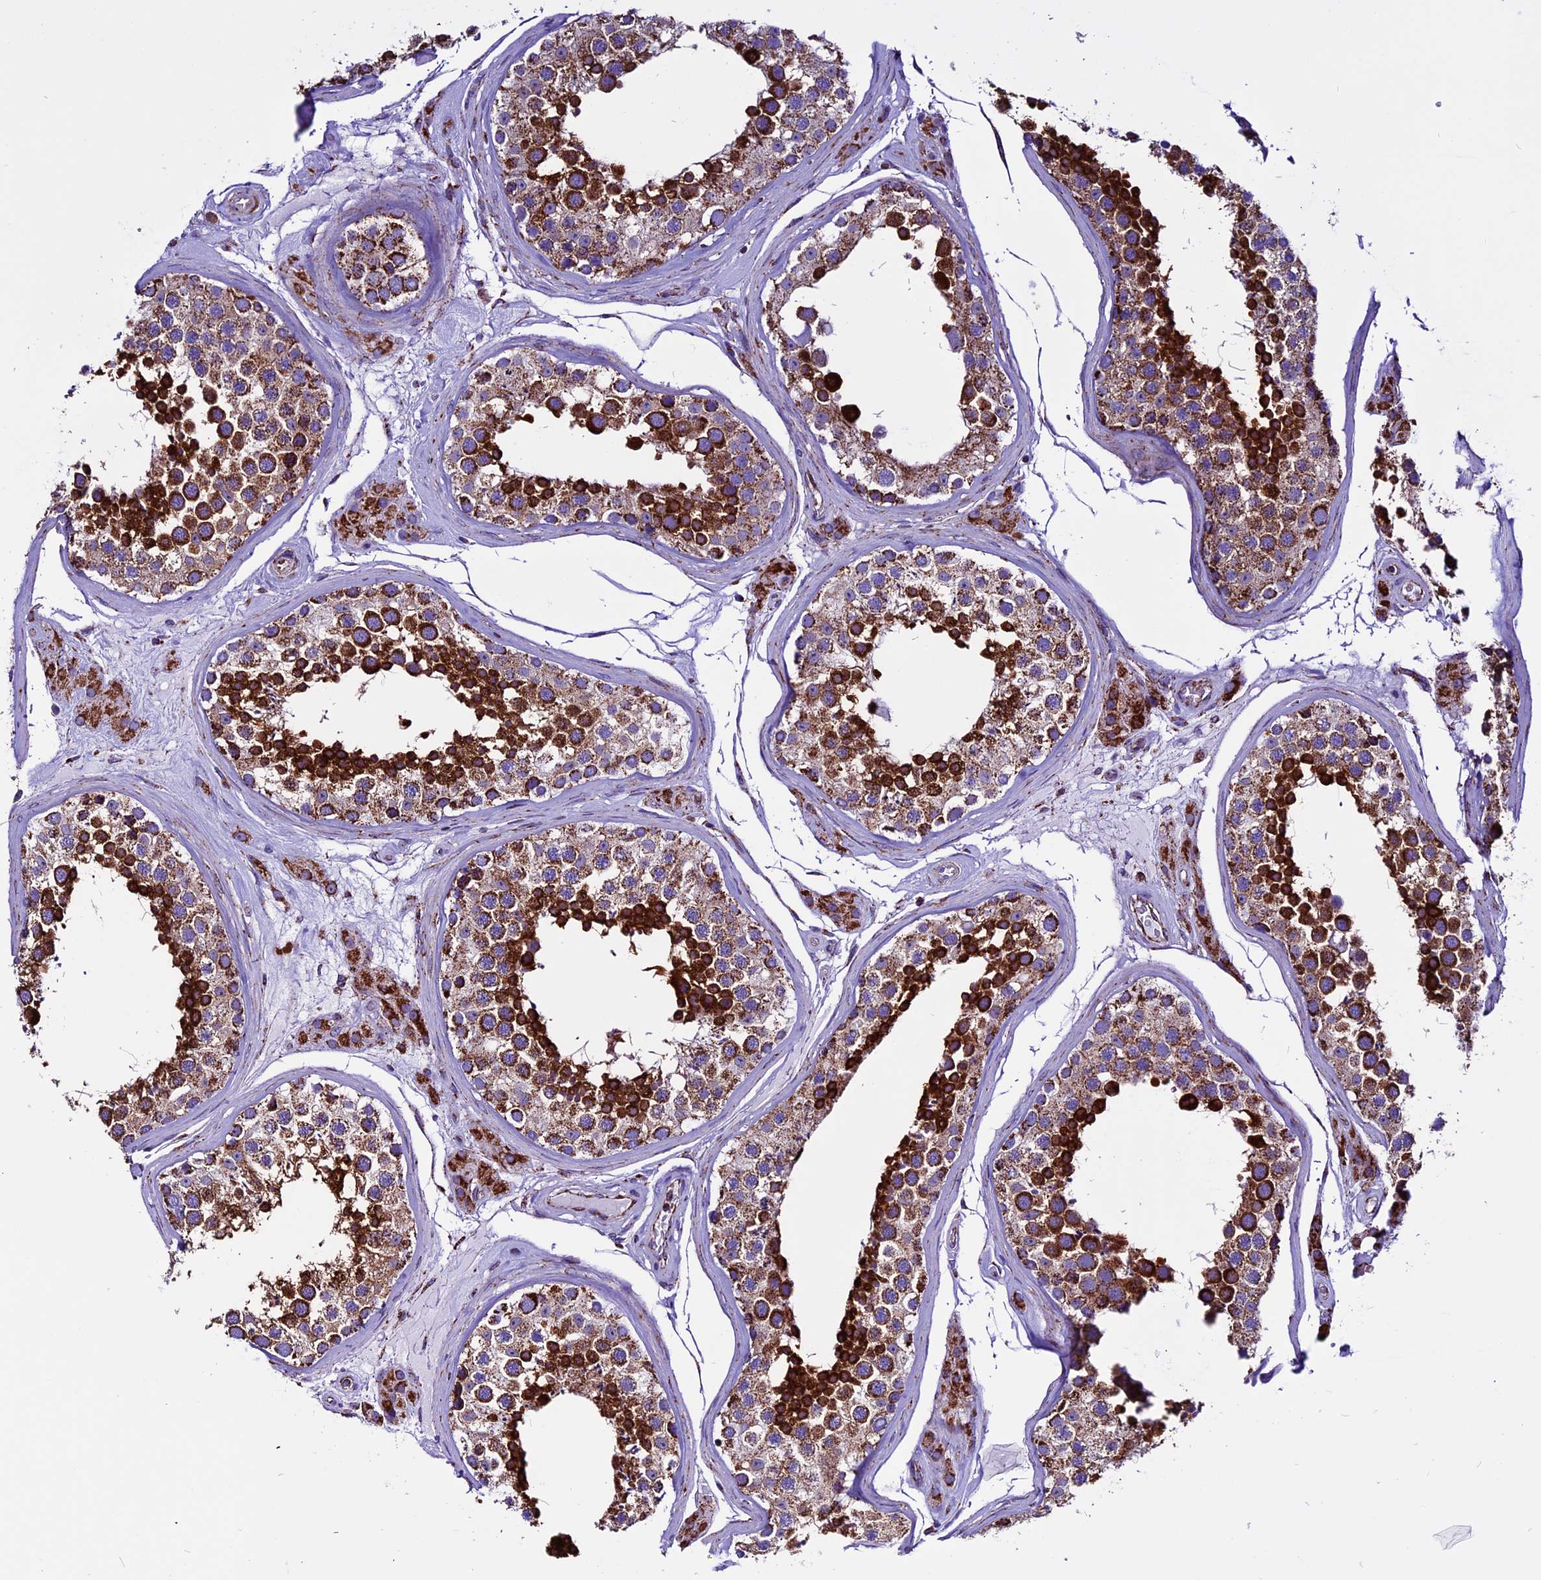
{"staining": {"intensity": "strong", "quantity": ">75%", "location": "cytoplasmic/membranous"}, "tissue": "testis", "cell_type": "Cells in seminiferous ducts", "image_type": "normal", "snomed": [{"axis": "morphology", "description": "Normal tissue, NOS"}, {"axis": "topography", "description": "Testis"}], "caption": "The immunohistochemical stain highlights strong cytoplasmic/membranous staining in cells in seminiferous ducts of normal testis. The staining is performed using DAB brown chromogen to label protein expression. The nuclei are counter-stained blue using hematoxylin.", "gene": "CX3CL1", "patient": {"sex": "male", "age": 46}}